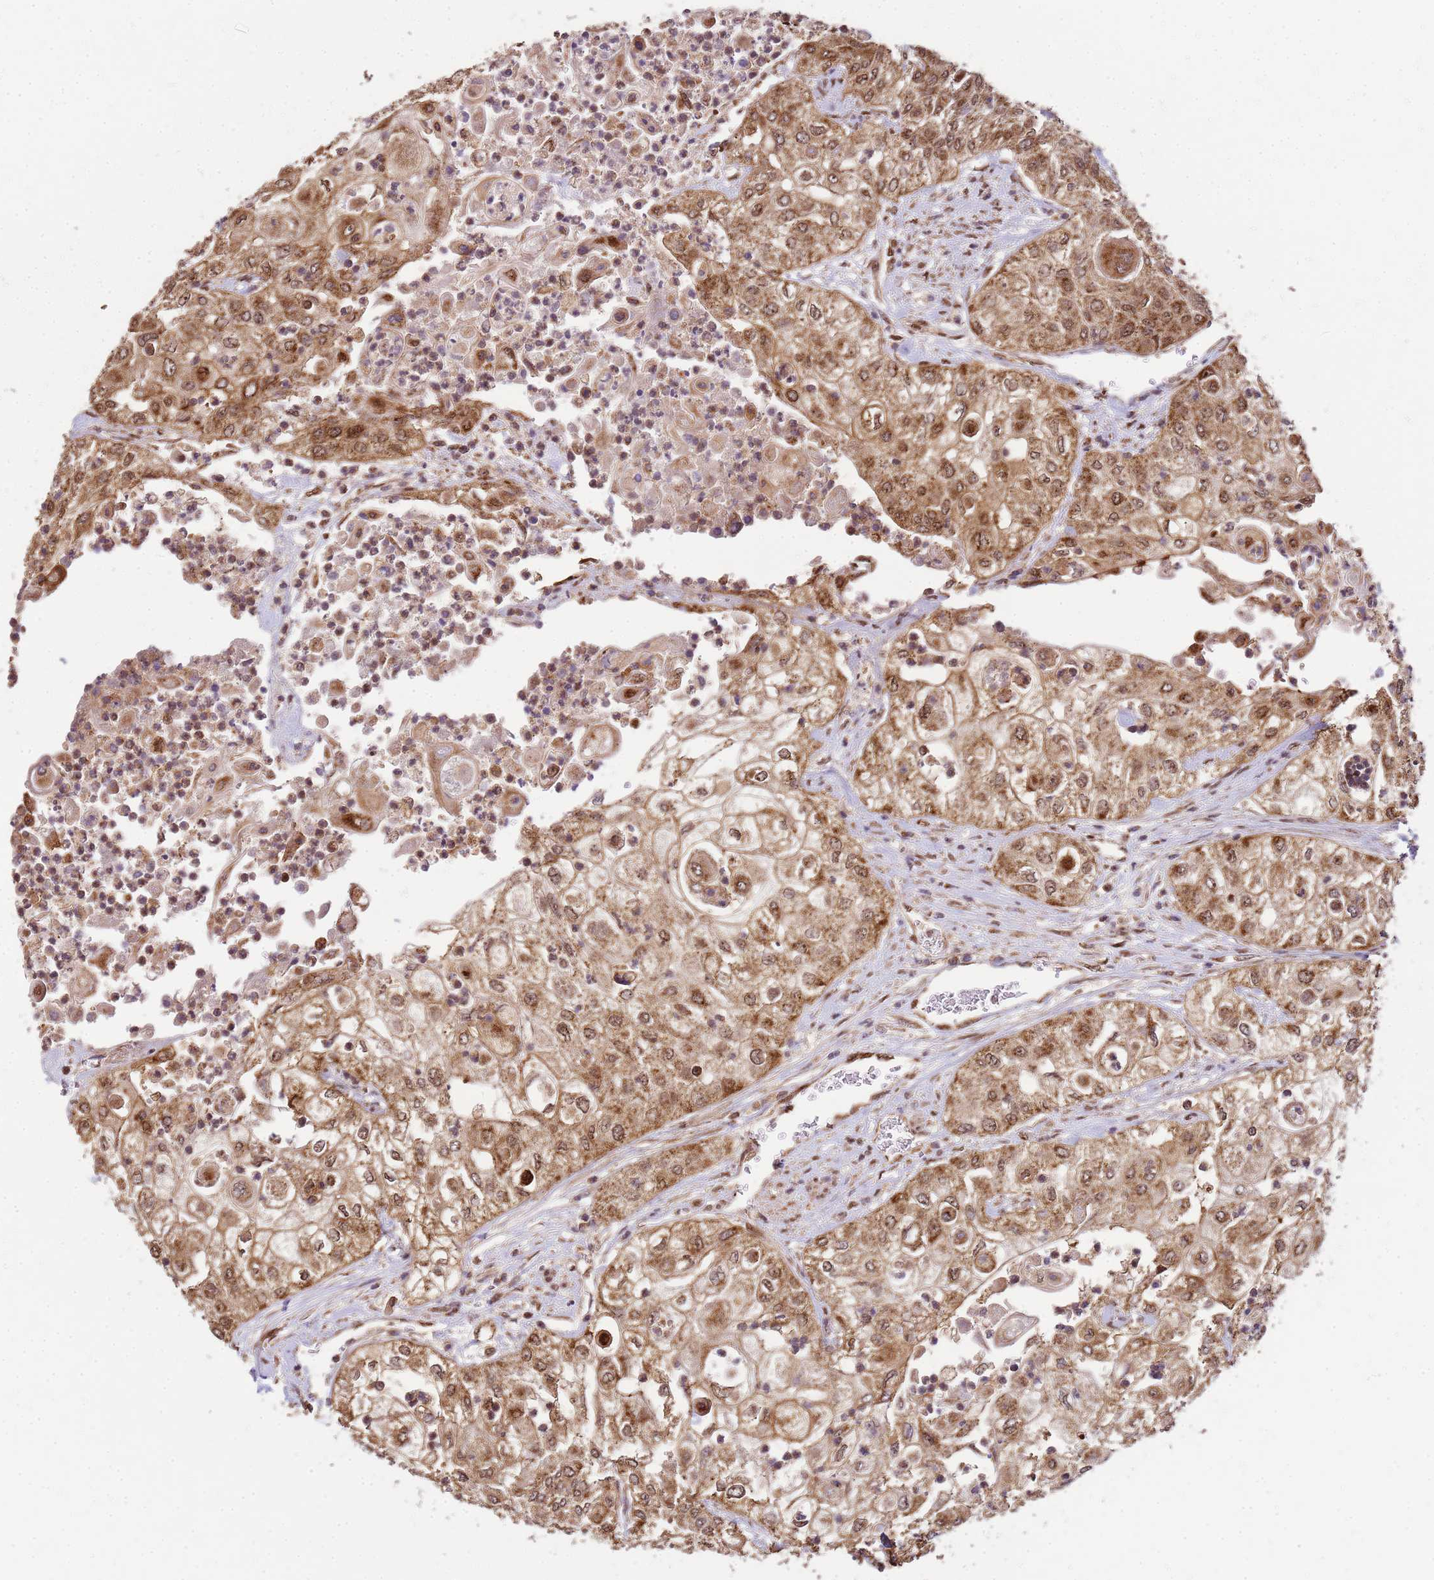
{"staining": {"intensity": "moderate", "quantity": ">75%", "location": "cytoplasmic/membranous,nuclear"}, "tissue": "urothelial cancer", "cell_type": "Tumor cells", "image_type": "cancer", "snomed": [{"axis": "morphology", "description": "Urothelial carcinoma, High grade"}, {"axis": "topography", "description": "Urinary bladder"}], "caption": "Immunohistochemical staining of urothelial carcinoma (high-grade) shows medium levels of moderate cytoplasmic/membranous and nuclear protein staining in approximately >75% of tumor cells. (IHC, brightfield microscopy, high magnification).", "gene": "PEX14", "patient": {"sex": "female", "age": 79}}